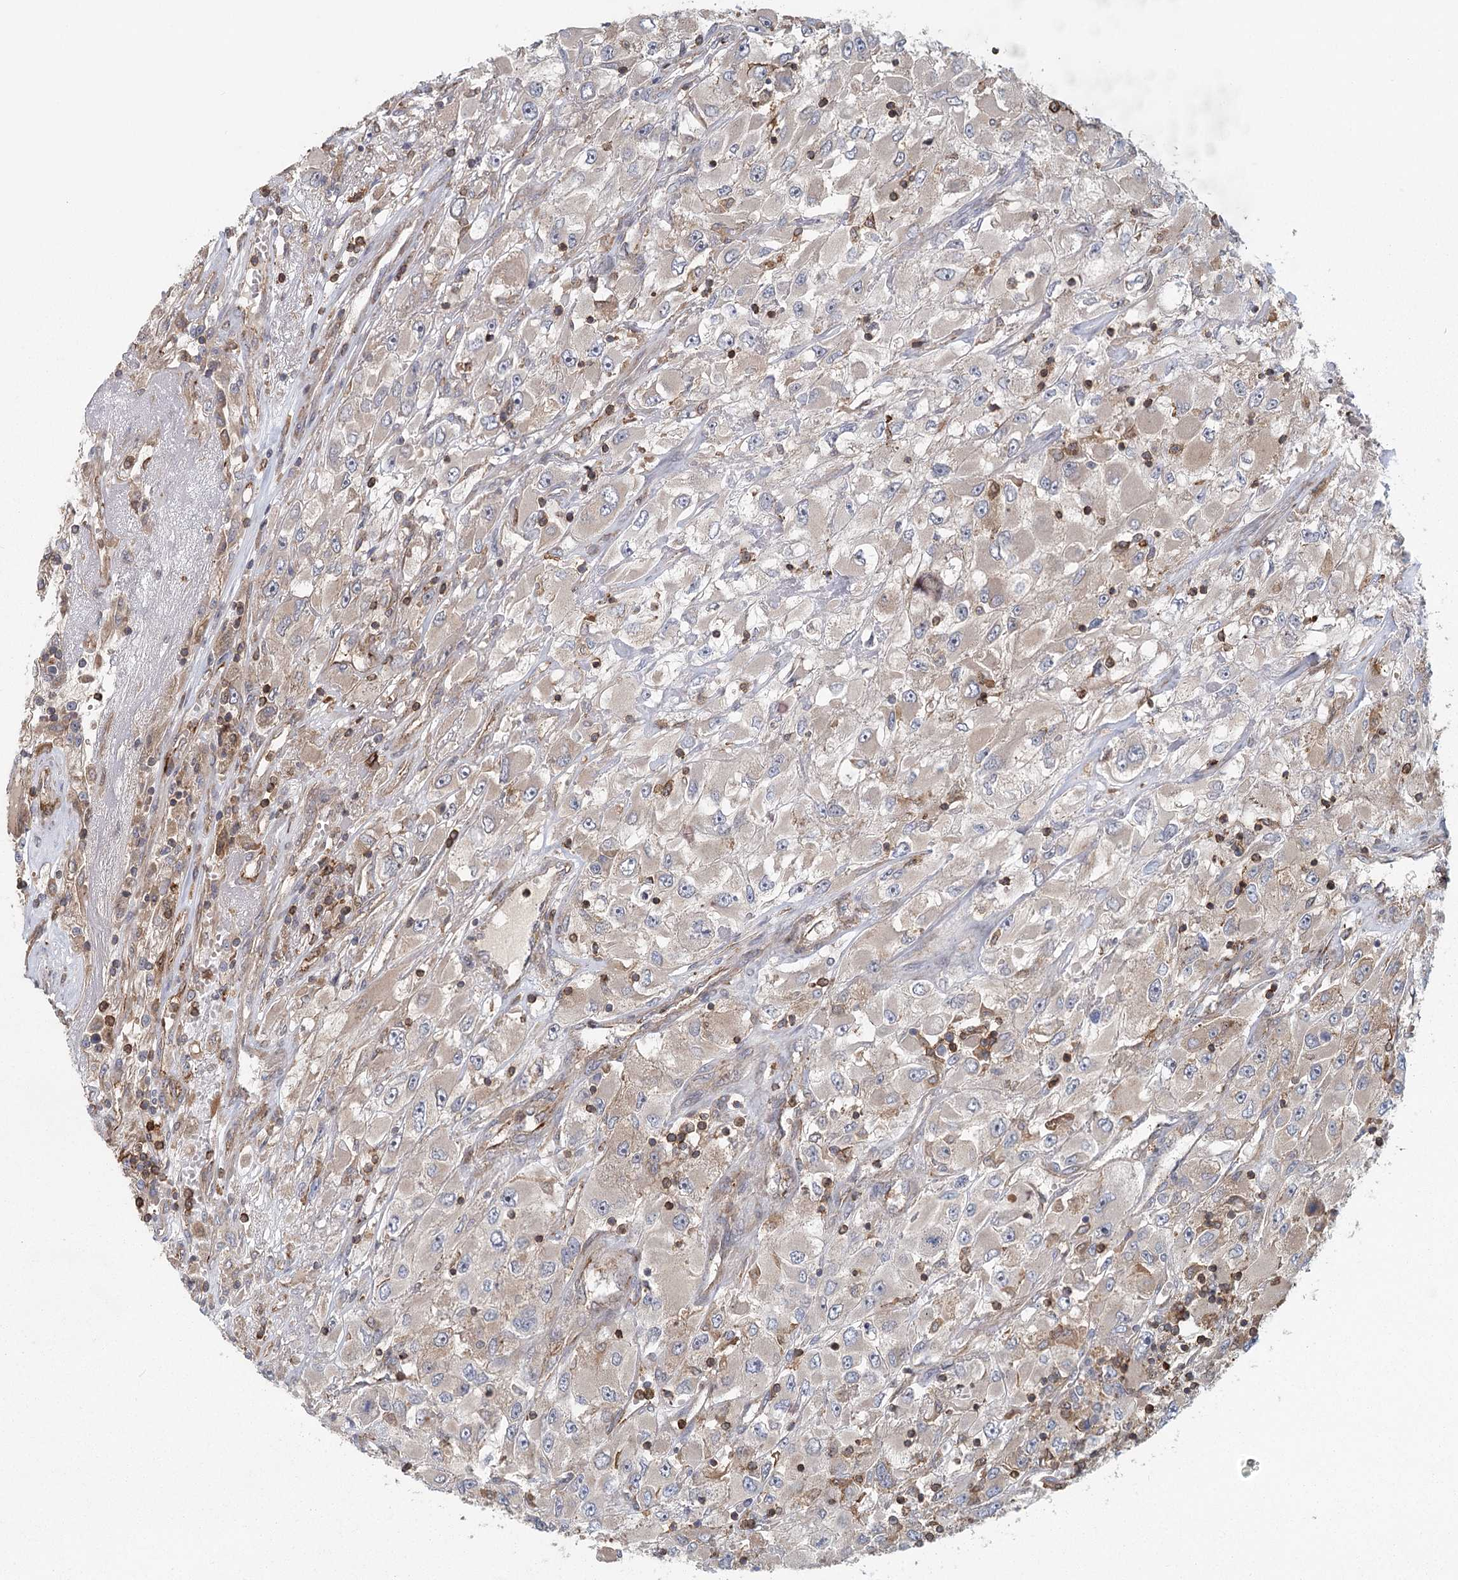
{"staining": {"intensity": "weak", "quantity": ">75%", "location": "cytoplasmic/membranous"}, "tissue": "renal cancer", "cell_type": "Tumor cells", "image_type": "cancer", "snomed": [{"axis": "morphology", "description": "Adenocarcinoma, NOS"}, {"axis": "topography", "description": "Kidney"}], "caption": "Human renal adenocarcinoma stained with a protein marker exhibits weak staining in tumor cells.", "gene": "PLEKHA7", "patient": {"sex": "female", "age": 52}}